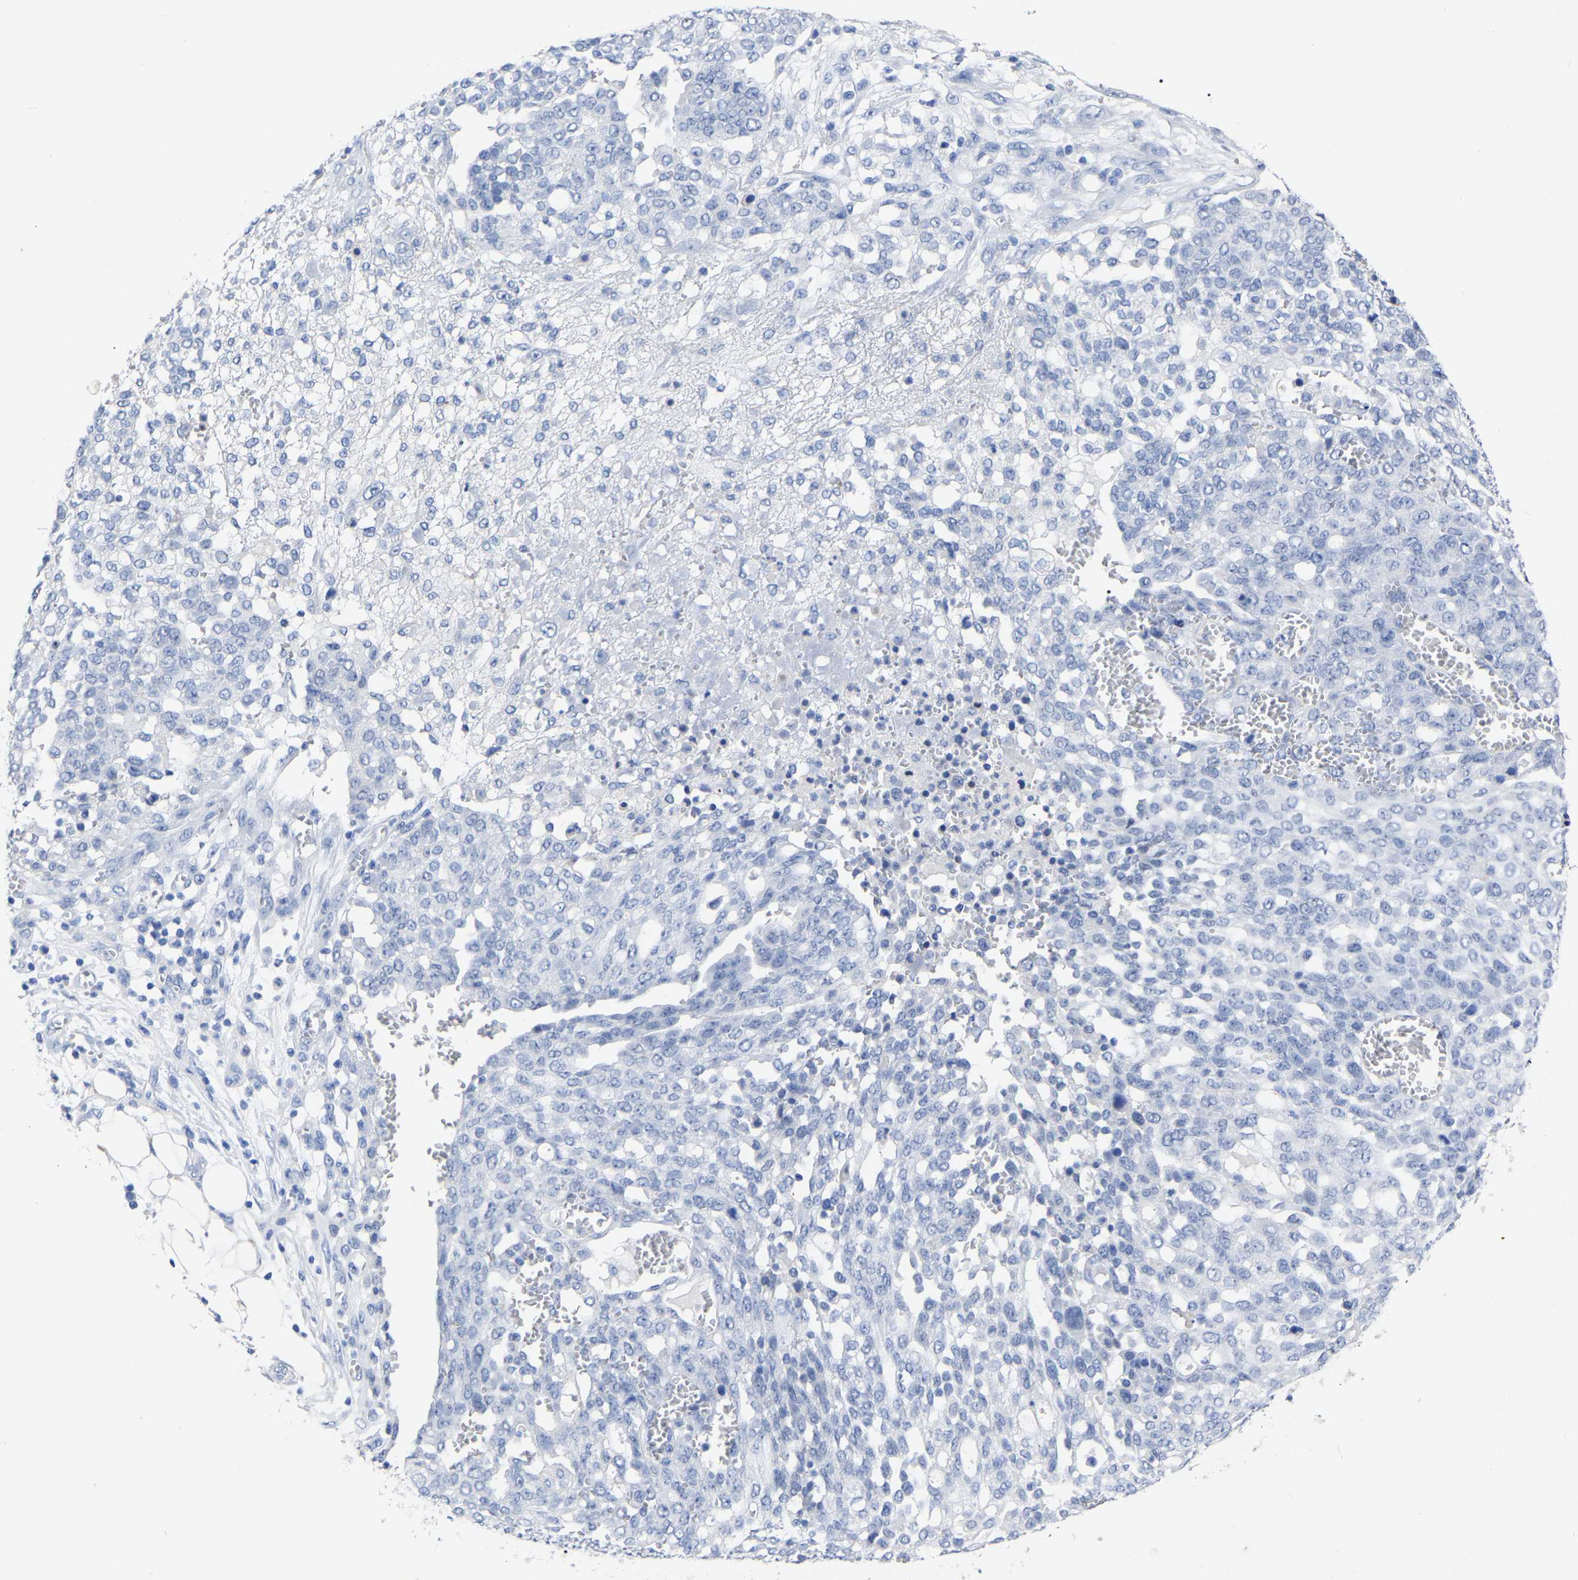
{"staining": {"intensity": "negative", "quantity": "none", "location": "none"}, "tissue": "ovarian cancer", "cell_type": "Tumor cells", "image_type": "cancer", "snomed": [{"axis": "morphology", "description": "Cystadenocarcinoma, serous, NOS"}, {"axis": "topography", "description": "Soft tissue"}, {"axis": "topography", "description": "Ovary"}], "caption": "Immunohistochemical staining of ovarian serous cystadenocarcinoma shows no significant staining in tumor cells.", "gene": "ANXA13", "patient": {"sex": "female", "age": 57}}